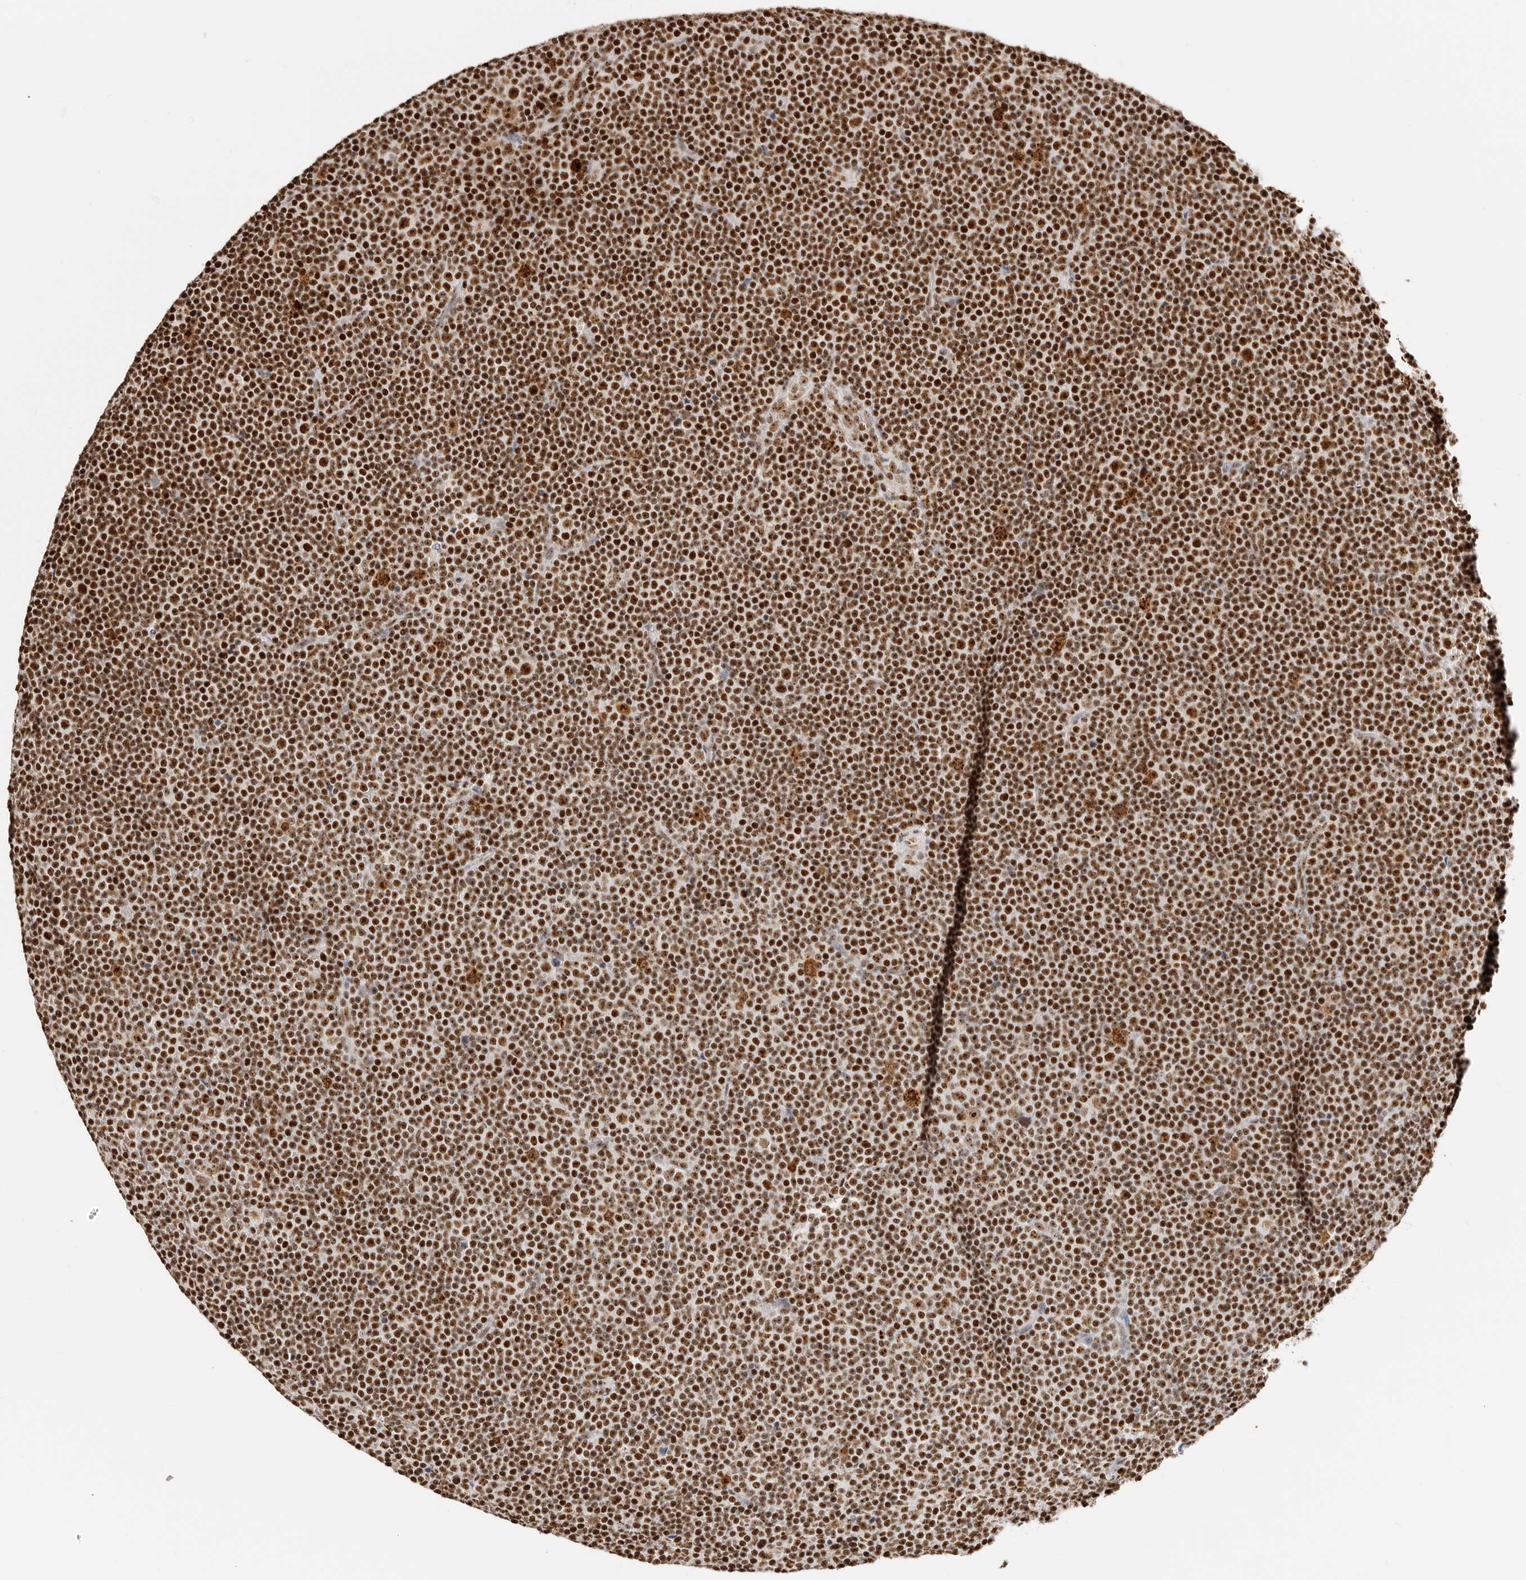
{"staining": {"intensity": "strong", "quantity": ">75%", "location": "nuclear"}, "tissue": "lymphoma", "cell_type": "Tumor cells", "image_type": "cancer", "snomed": [{"axis": "morphology", "description": "Malignant lymphoma, non-Hodgkin's type, Low grade"}, {"axis": "topography", "description": "Lymph node"}], "caption": "The image demonstrates a brown stain indicating the presence of a protein in the nuclear of tumor cells in lymphoma. The staining was performed using DAB to visualize the protein expression in brown, while the nuclei were stained in blue with hematoxylin (Magnification: 20x).", "gene": "IQGAP3", "patient": {"sex": "female", "age": 67}}